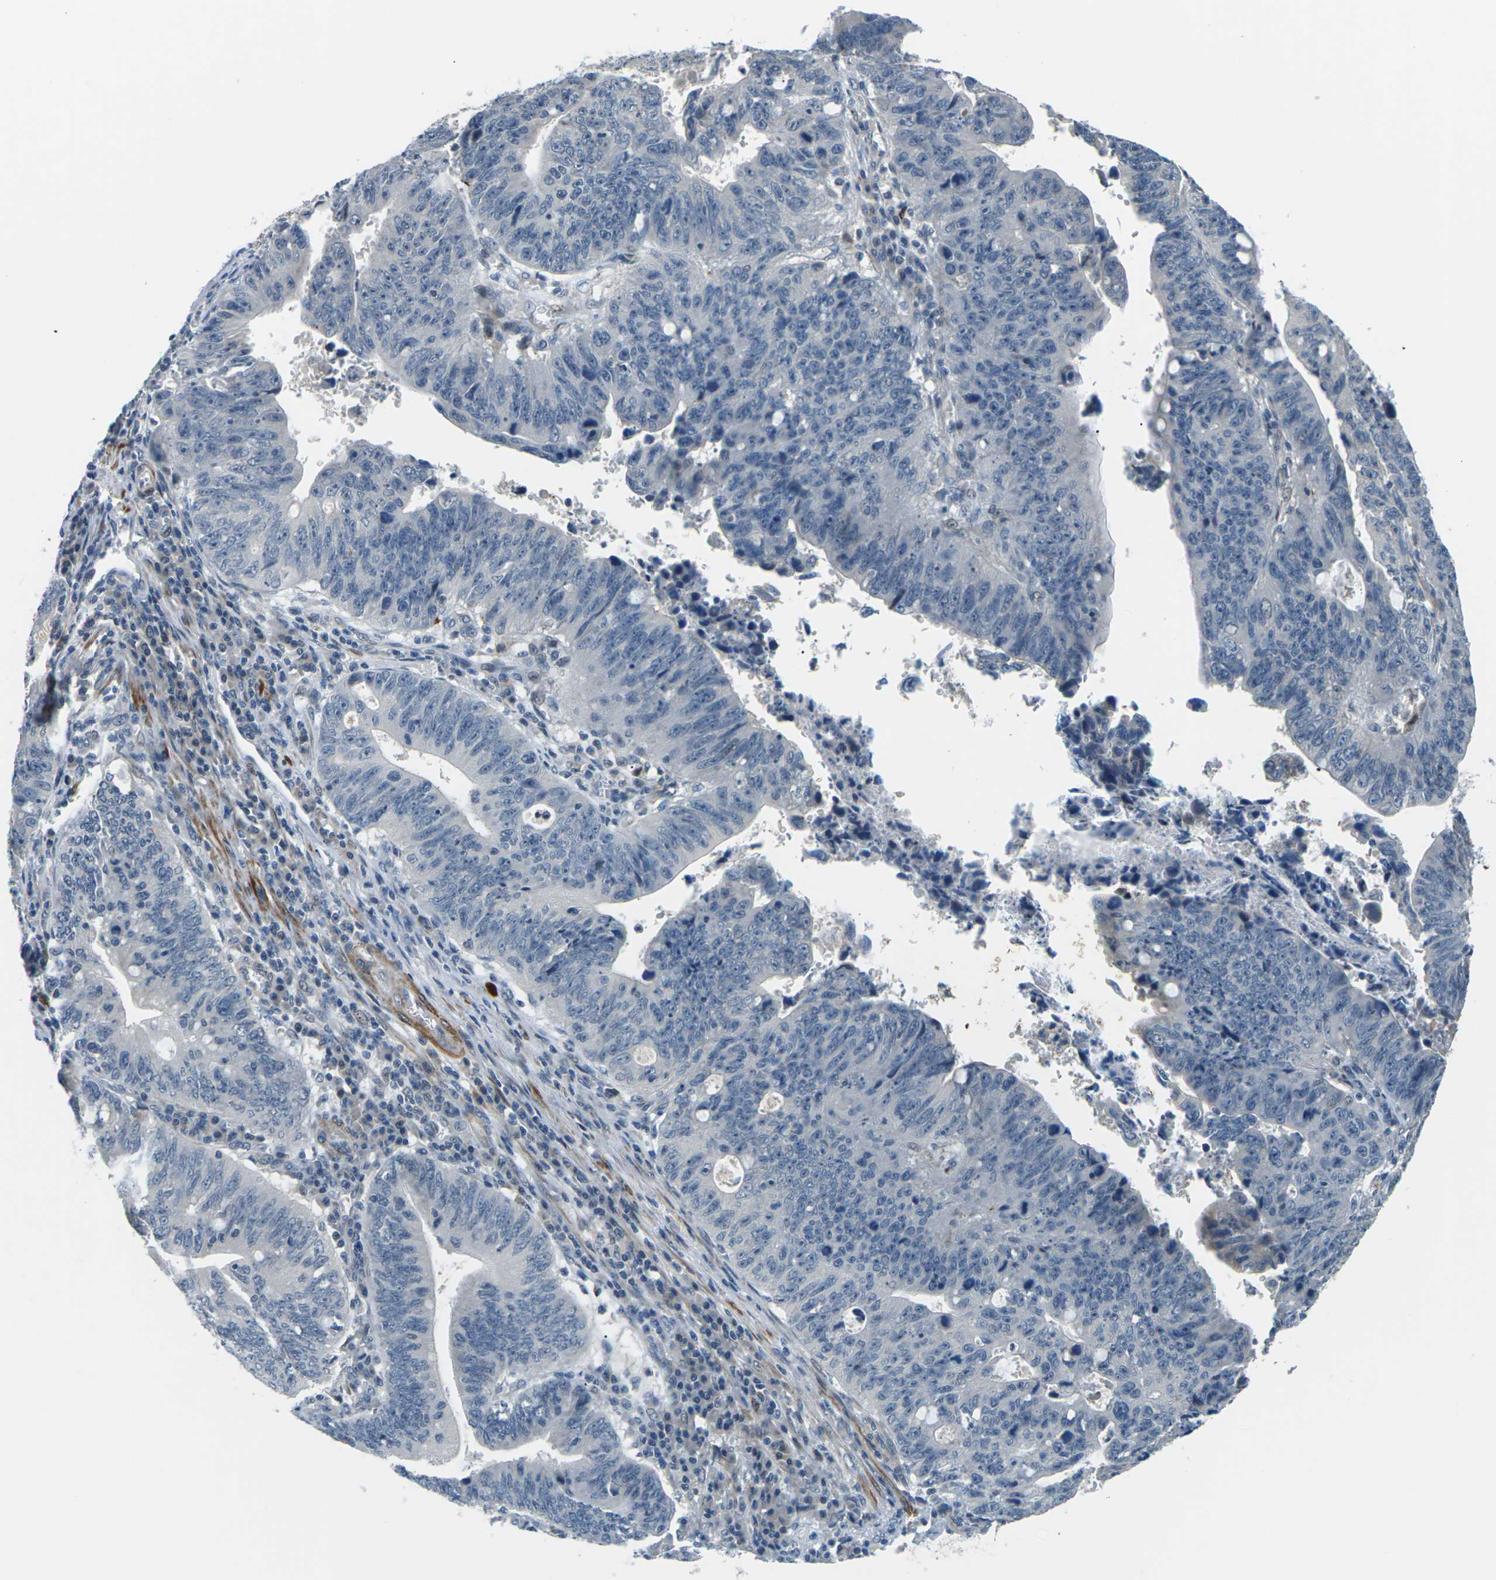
{"staining": {"intensity": "negative", "quantity": "none", "location": "none"}, "tissue": "stomach cancer", "cell_type": "Tumor cells", "image_type": "cancer", "snomed": [{"axis": "morphology", "description": "Adenocarcinoma, NOS"}, {"axis": "topography", "description": "Stomach"}], "caption": "High power microscopy photomicrograph of an immunohistochemistry (IHC) image of adenocarcinoma (stomach), revealing no significant positivity in tumor cells. Brightfield microscopy of immunohistochemistry (IHC) stained with DAB (3,3'-diaminobenzidine) (brown) and hematoxylin (blue), captured at high magnification.", "gene": "SLC13A3", "patient": {"sex": "male", "age": 59}}